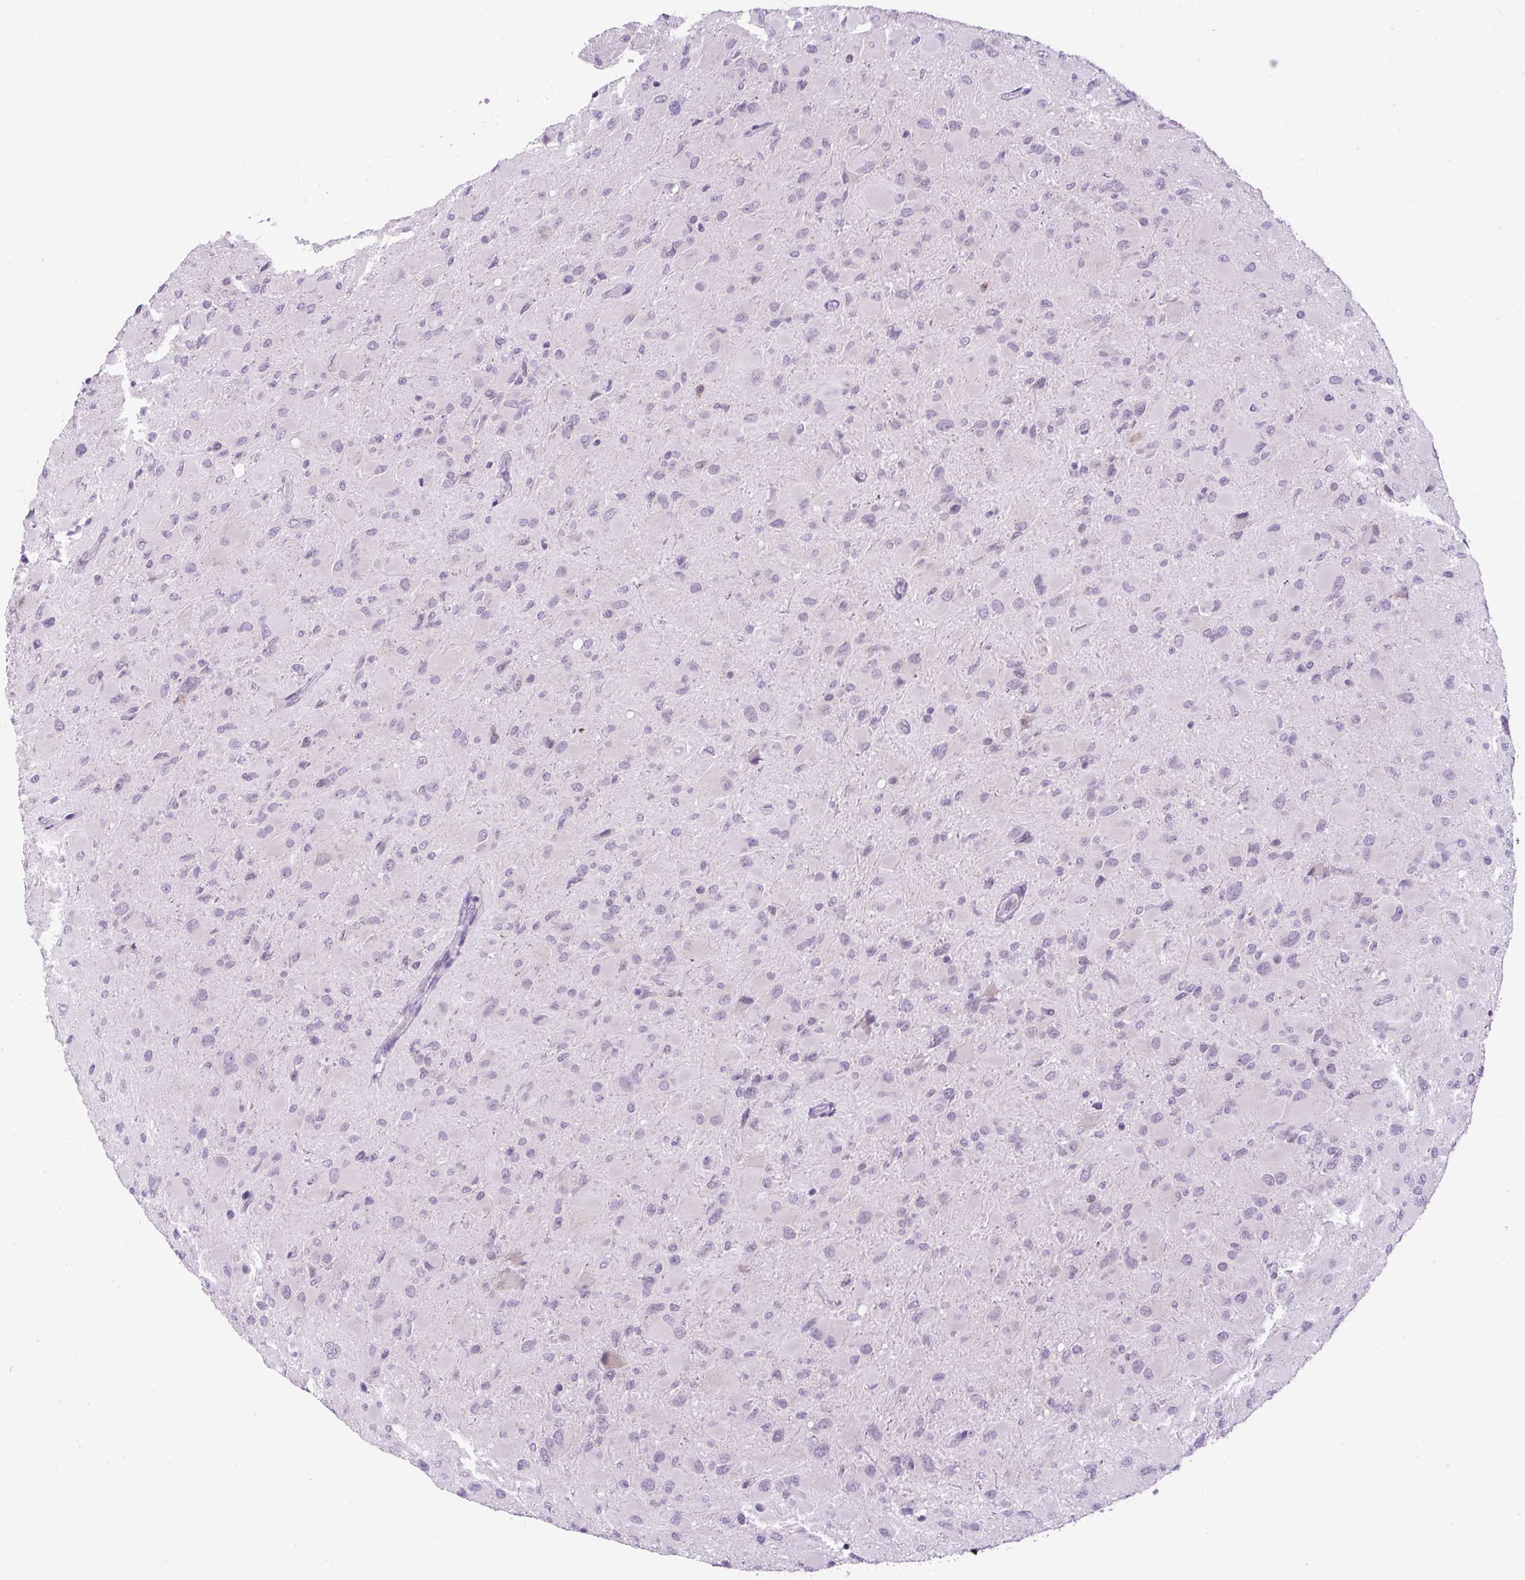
{"staining": {"intensity": "negative", "quantity": "none", "location": "none"}, "tissue": "glioma", "cell_type": "Tumor cells", "image_type": "cancer", "snomed": [{"axis": "morphology", "description": "Glioma, malignant, High grade"}, {"axis": "topography", "description": "Cerebral cortex"}], "caption": "A high-resolution micrograph shows immunohistochemistry staining of glioma, which exhibits no significant positivity in tumor cells.", "gene": "RHBDD2", "patient": {"sex": "female", "age": 36}}